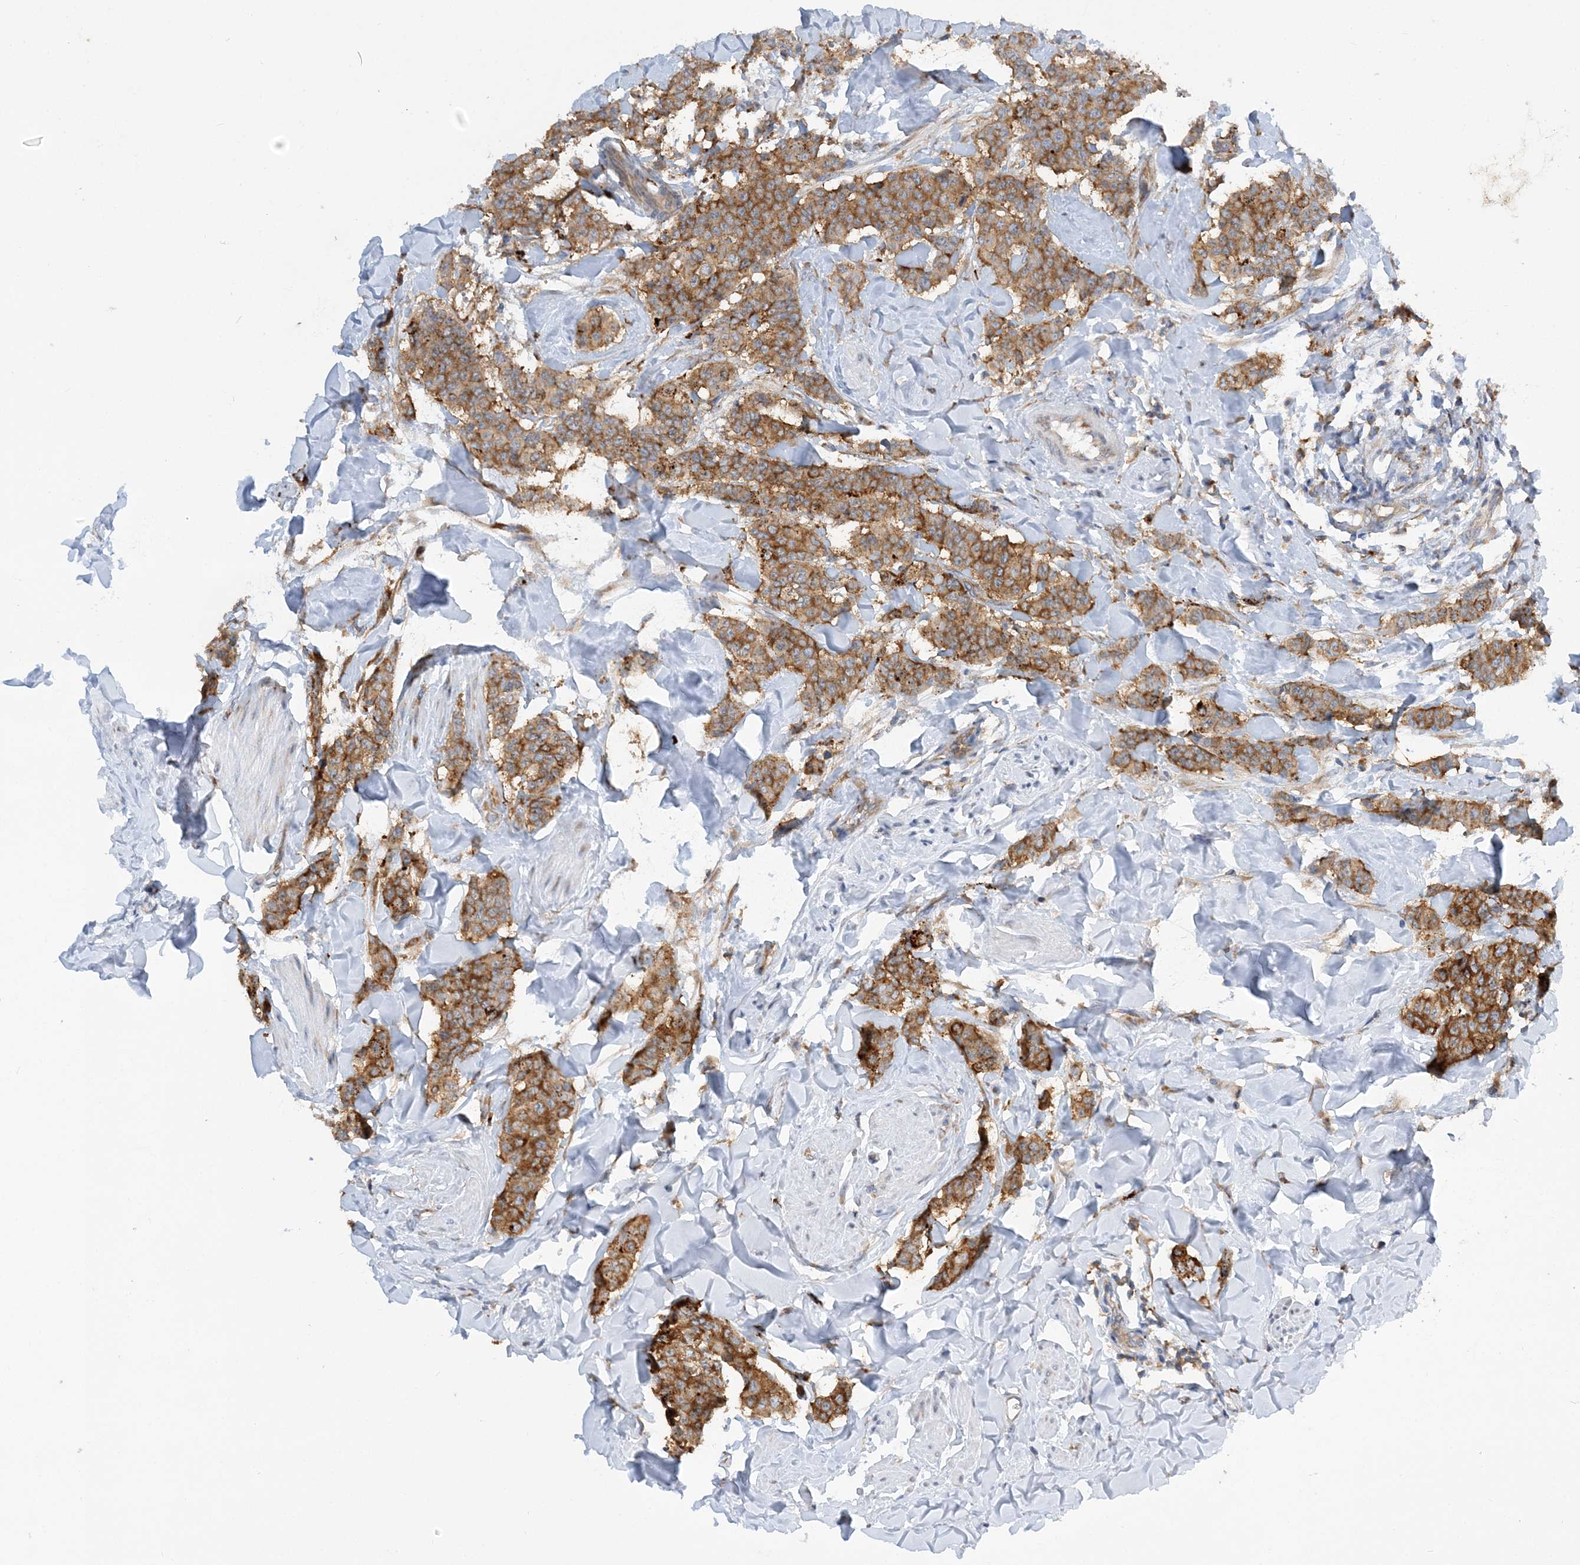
{"staining": {"intensity": "strong", "quantity": ">75%", "location": "cytoplasmic/membranous"}, "tissue": "breast cancer", "cell_type": "Tumor cells", "image_type": "cancer", "snomed": [{"axis": "morphology", "description": "Duct carcinoma"}, {"axis": "topography", "description": "Breast"}], "caption": "IHC staining of breast cancer, which displays high levels of strong cytoplasmic/membranous staining in approximately >75% of tumor cells indicating strong cytoplasmic/membranous protein positivity. The staining was performed using DAB (3,3'-diaminobenzidine) (brown) for protein detection and nuclei were counterstained in hematoxylin (blue).", "gene": "LARP4B", "patient": {"sex": "female", "age": 40}}